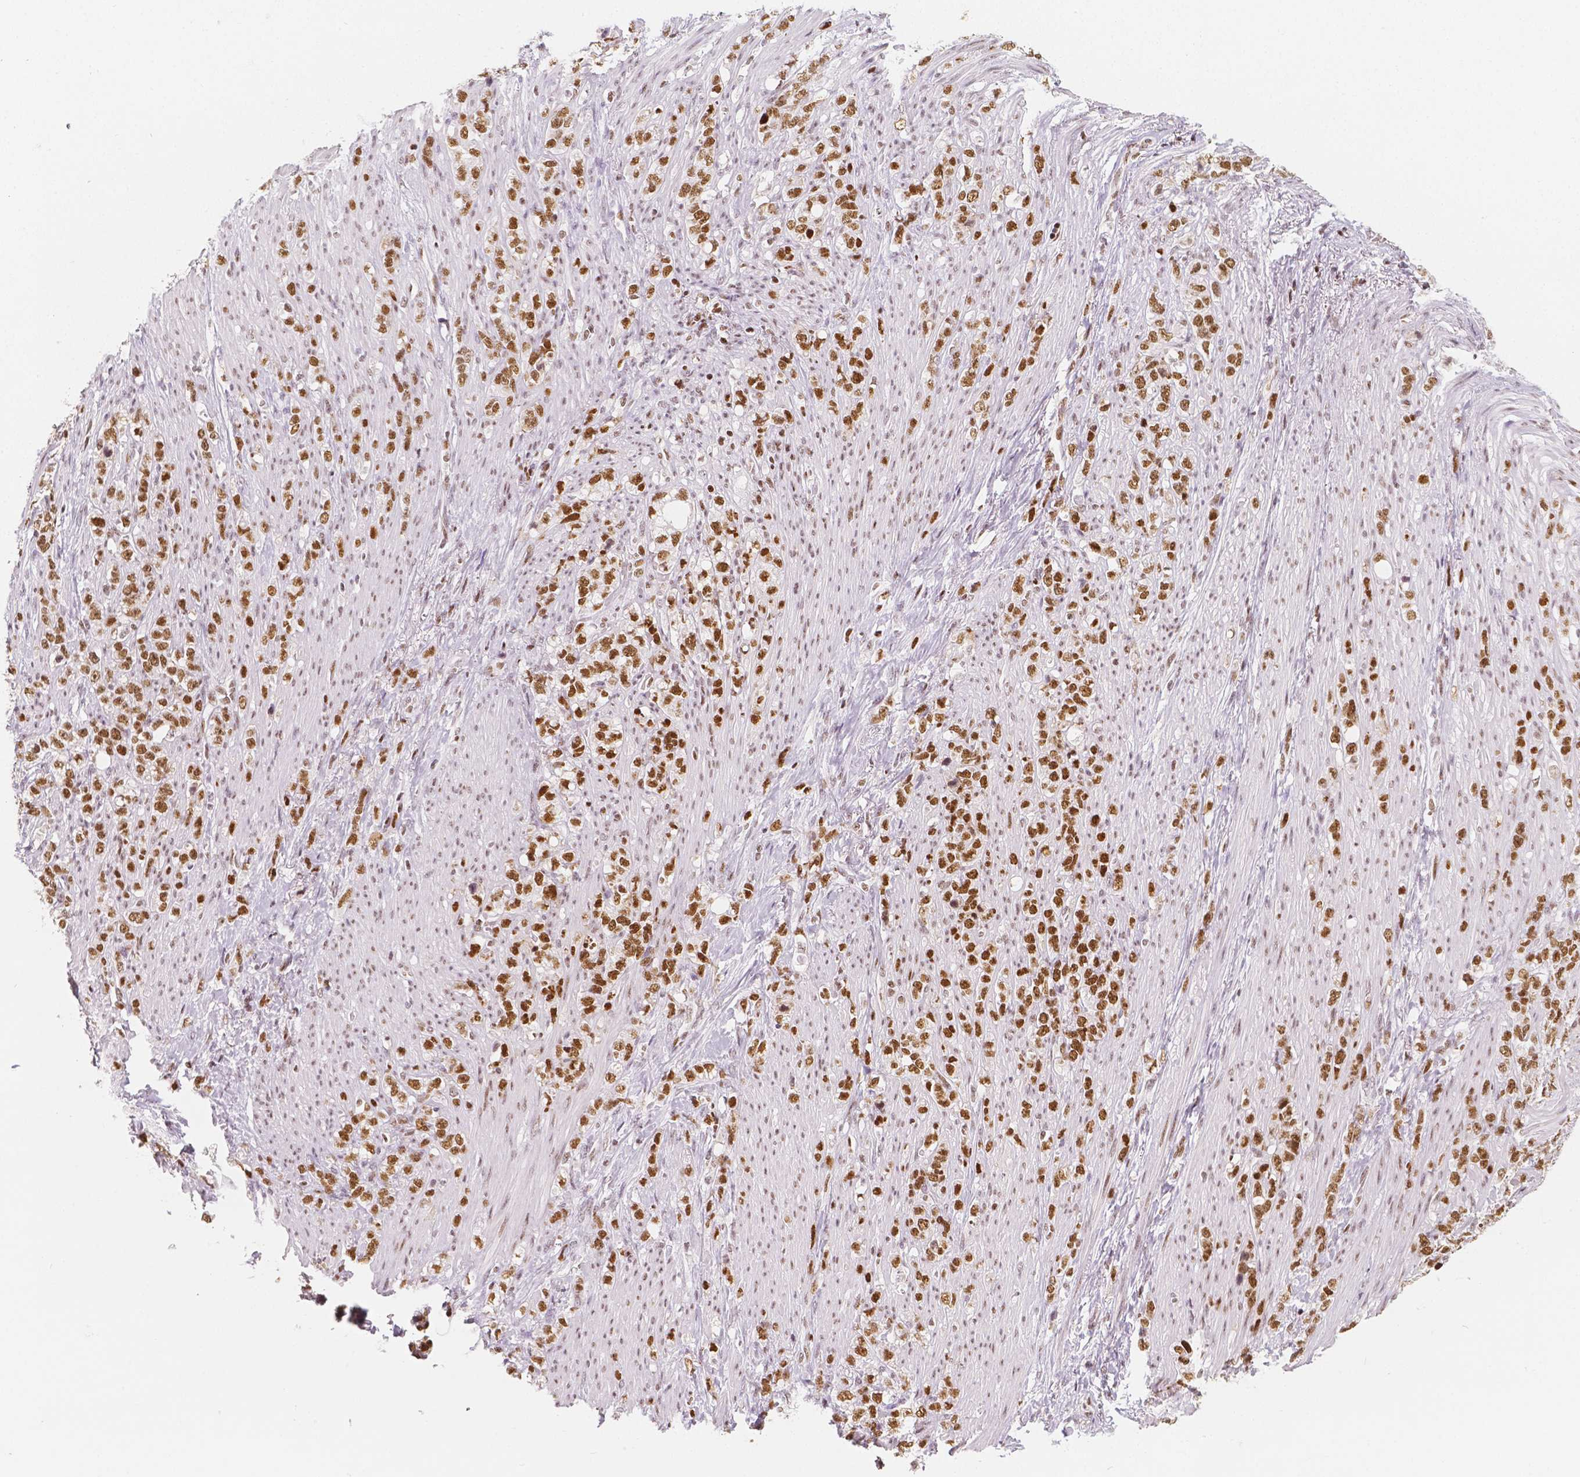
{"staining": {"intensity": "strong", "quantity": ">75%", "location": "nuclear"}, "tissue": "stomach cancer", "cell_type": "Tumor cells", "image_type": "cancer", "snomed": [{"axis": "morphology", "description": "Adenocarcinoma, NOS"}, {"axis": "topography", "description": "Stomach, lower"}], "caption": "High-magnification brightfield microscopy of stomach cancer (adenocarcinoma) stained with DAB (brown) and counterstained with hematoxylin (blue). tumor cells exhibit strong nuclear staining is identified in approximately>75% of cells. (Brightfield microscopy of DAB IHC at high magnification).", "gene": "HDAC1", "patient": {"sex": "male", "age": 88}}